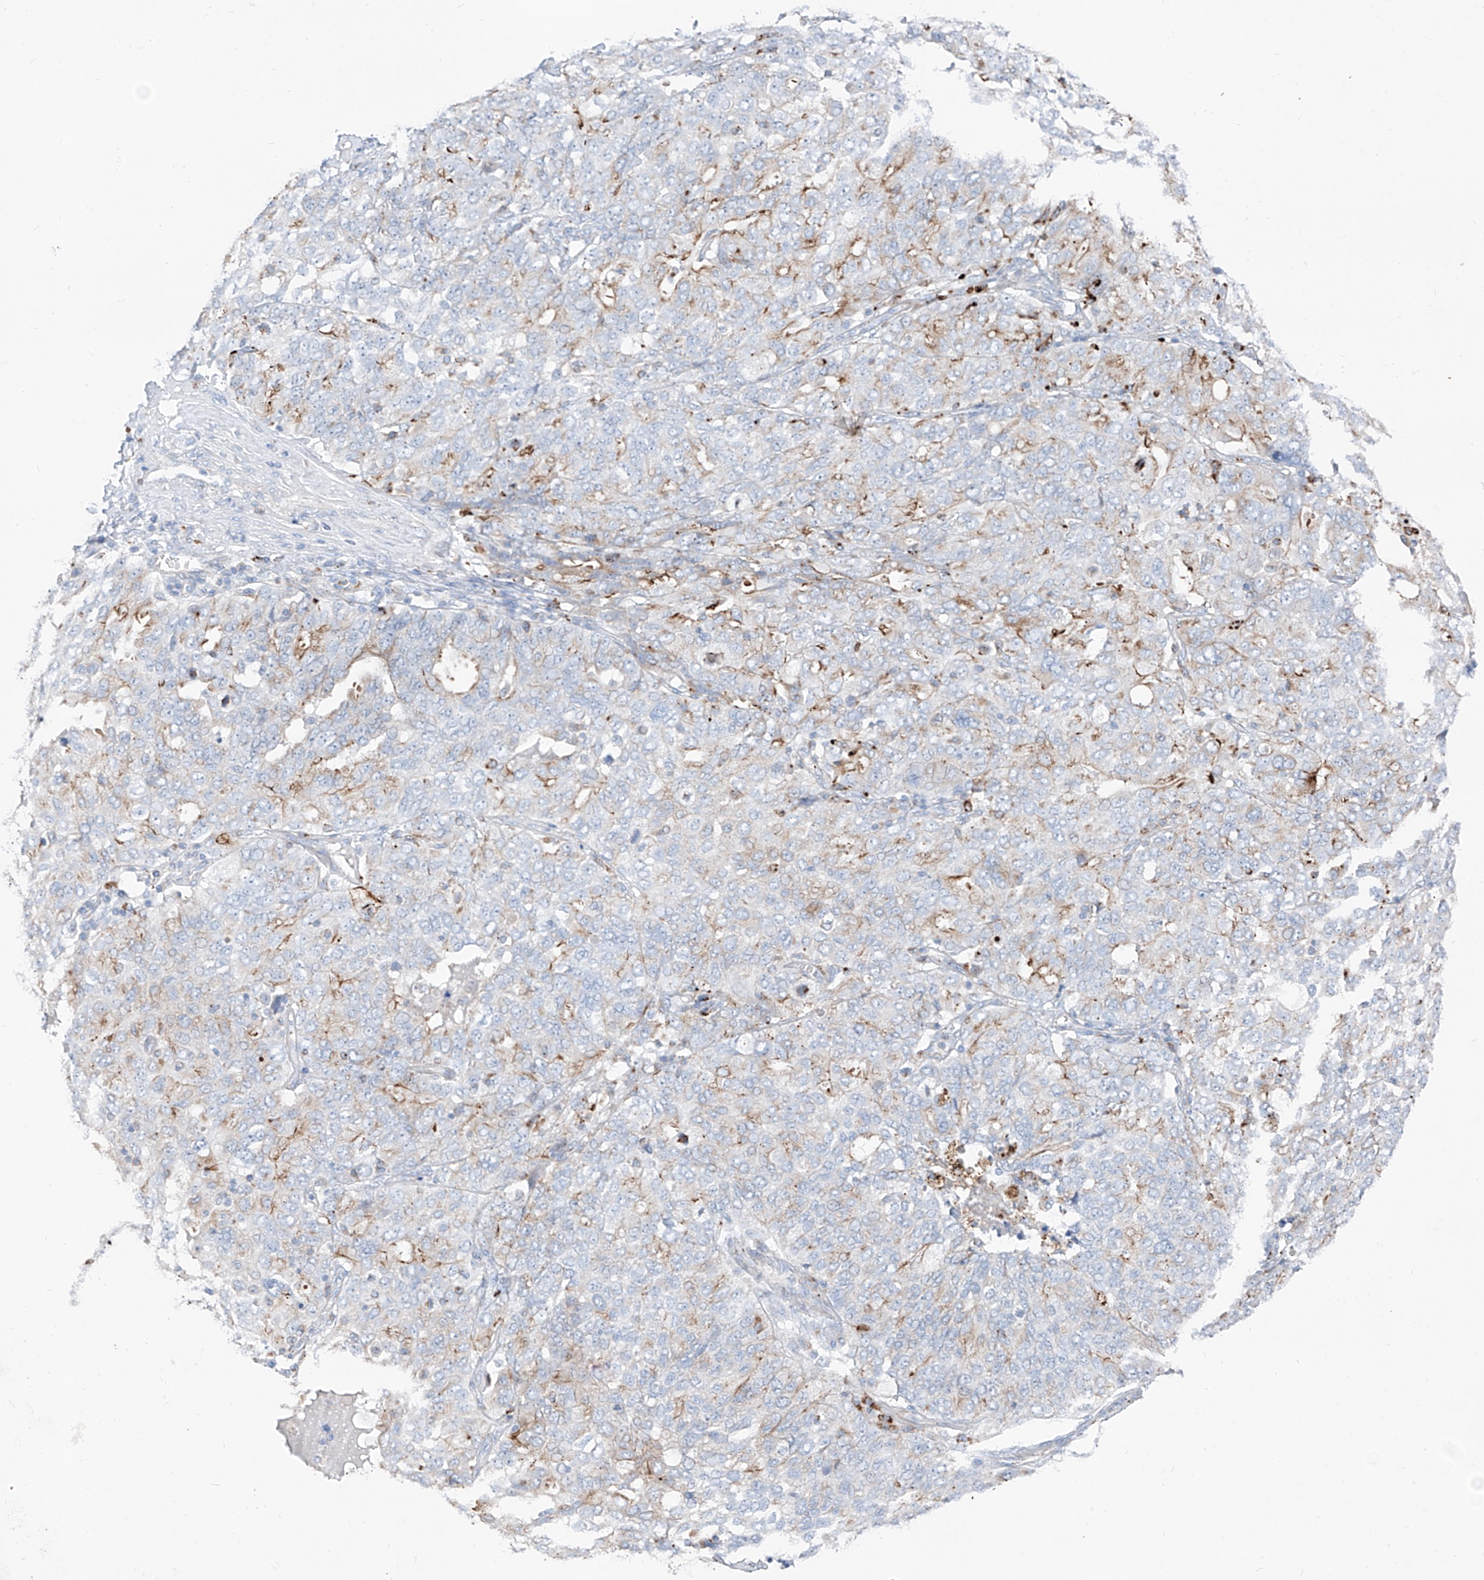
{"staining": {"intensity": "moderate", "quantity": "<25%", "location": "cytoplasmic/membranous"}, "tissue": "ovarian cancer", "cell_type": "Tumor cells", "image_type": "cancer", "snomed": [{"axis": "morphology", "description": "Carcinoma, endometroid"}, {"axis": "topography", "description": "Ovary"}], "caption": "Ovarian endometroid carcinoma stained for a protein reveals moderate cytoplasmic/membranous positivity in tumor cells. The staining is performed using DAB (3,3'-diaminobenzidine) brown chromogen to label protein expression. The nuclei are counter-stained blue using hematoxylin.", "gene": "GPR137C", "patient": {"sex": "female", "age": 62}}